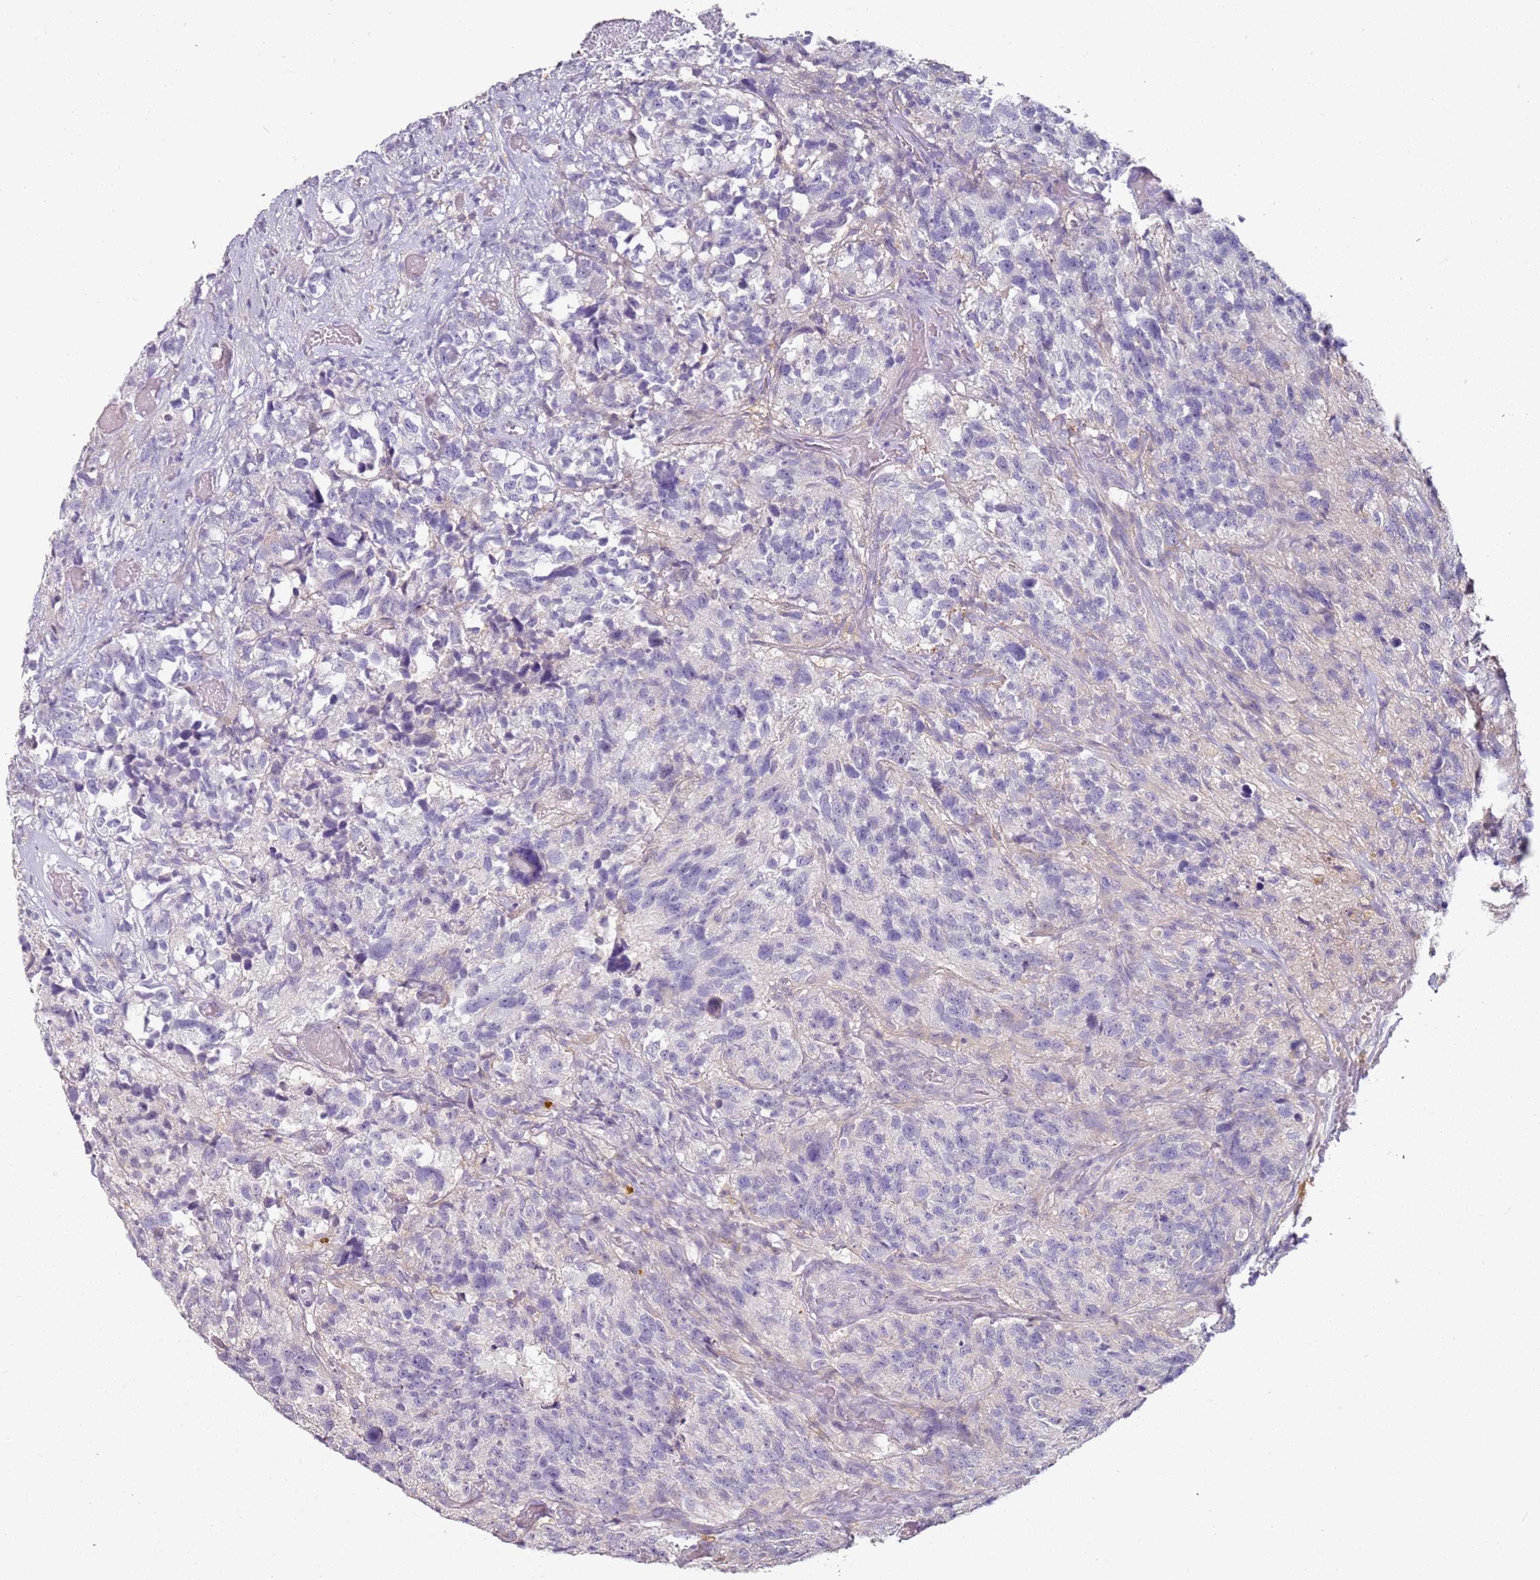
{"staining": {"intensity": "negative", "quantity": "none", "location": "none"}, "tissue": "glioma", "cell_type": "Tumor cells", "image_type": "cancer", "snomed": [{"axis": "morphology", "description": "Glioma, malignant, High grade"}, {"axis": "topography", "description": "Brain"}], "caption": "The immunohistochemistry (IHC) image has no significant expression in tumor cells of glioma tissue.", "gene": "MDH1", "patient": {"sex": "male", "age": 69}}